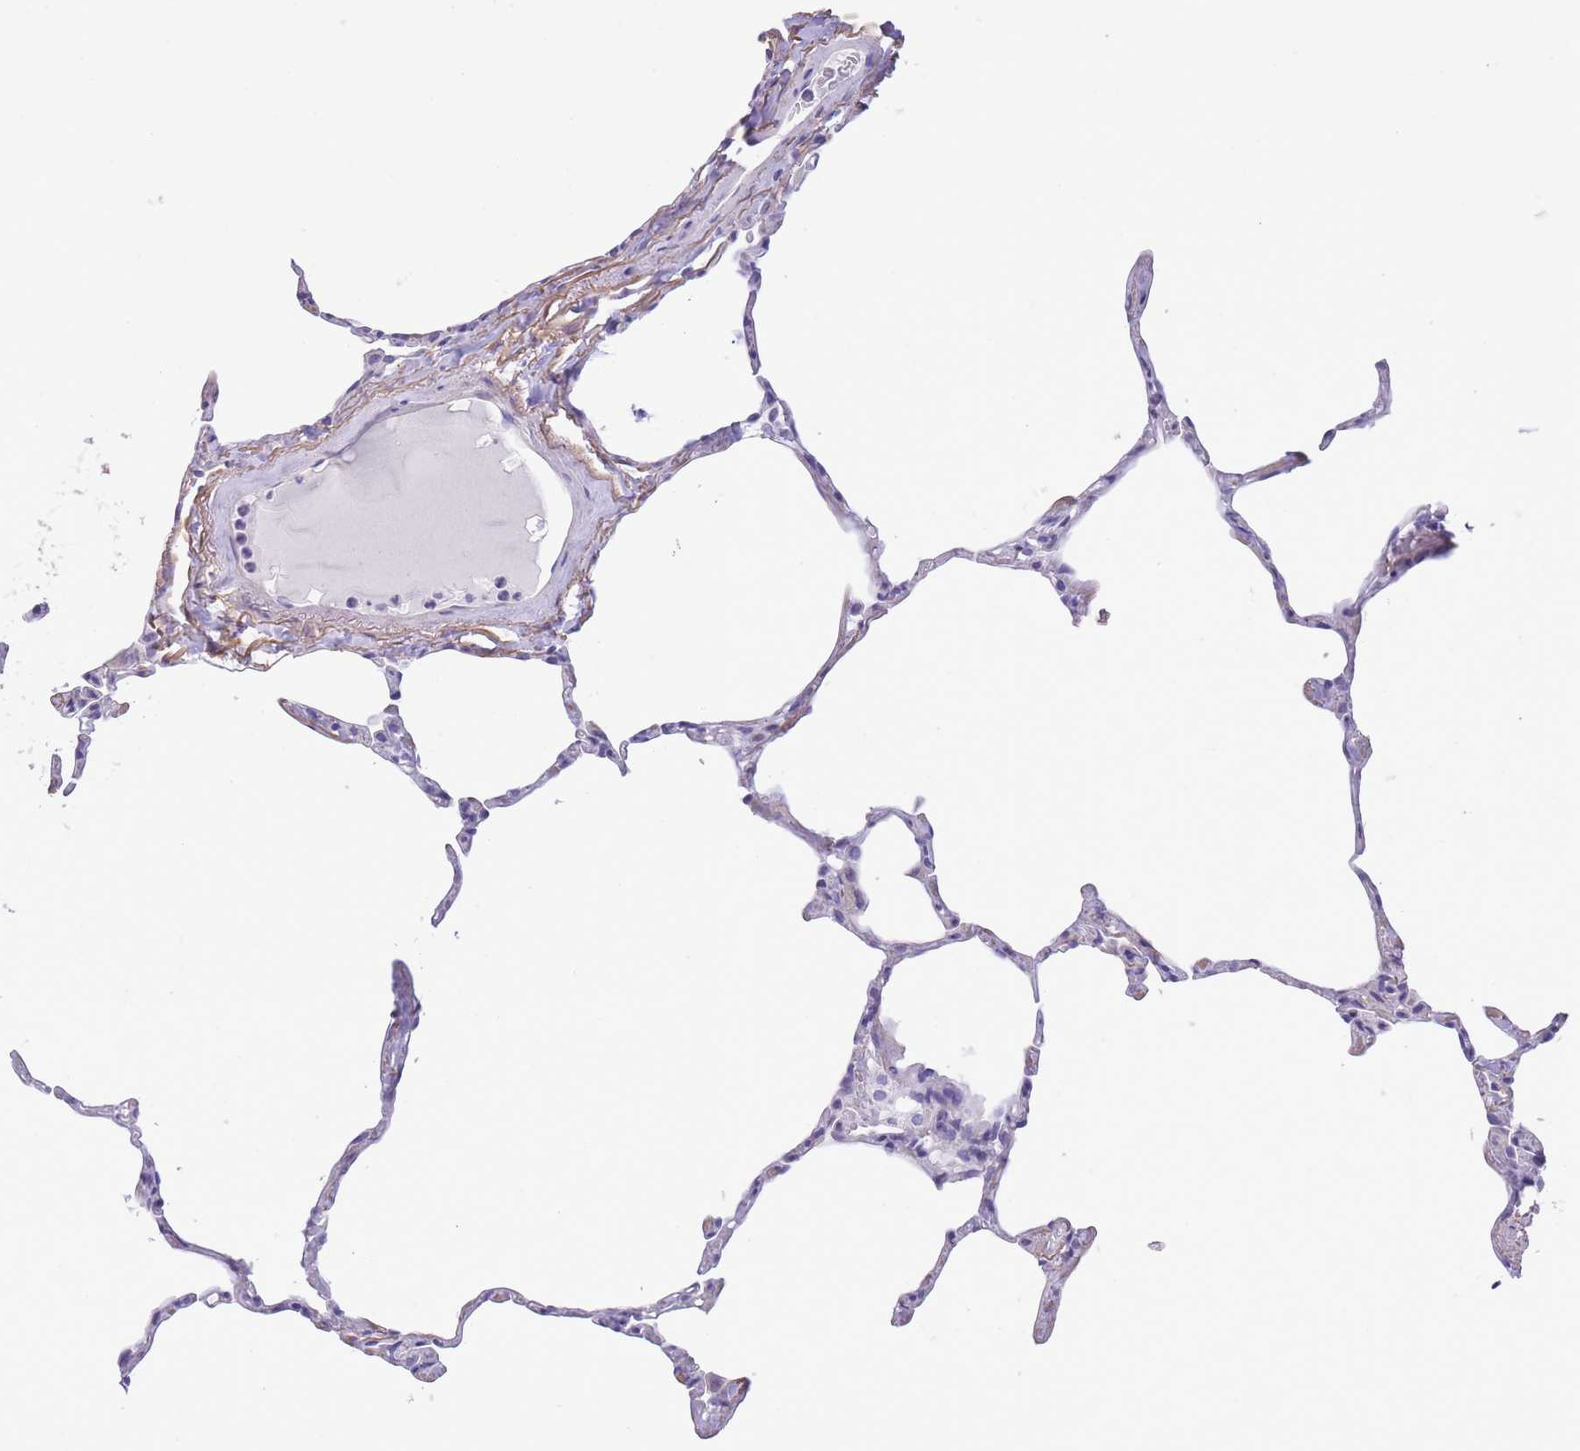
{"staining": {"intensity": "negative", "quantity": "none", "location": "none"}, "tissue": "lung", "cell_type": "Alveolar cells", "image_type": "normal", "snomed": [{"axis": "morphology", "description": "Normal tissue, NOS"}, {"axis": "topography", "description": "Lung"}], "caption": "Histopathology image shows no protein expression in alveolar cells of benign lung.", "gene": "RAI2", "patient": {"sex": "male", "age": 65}}